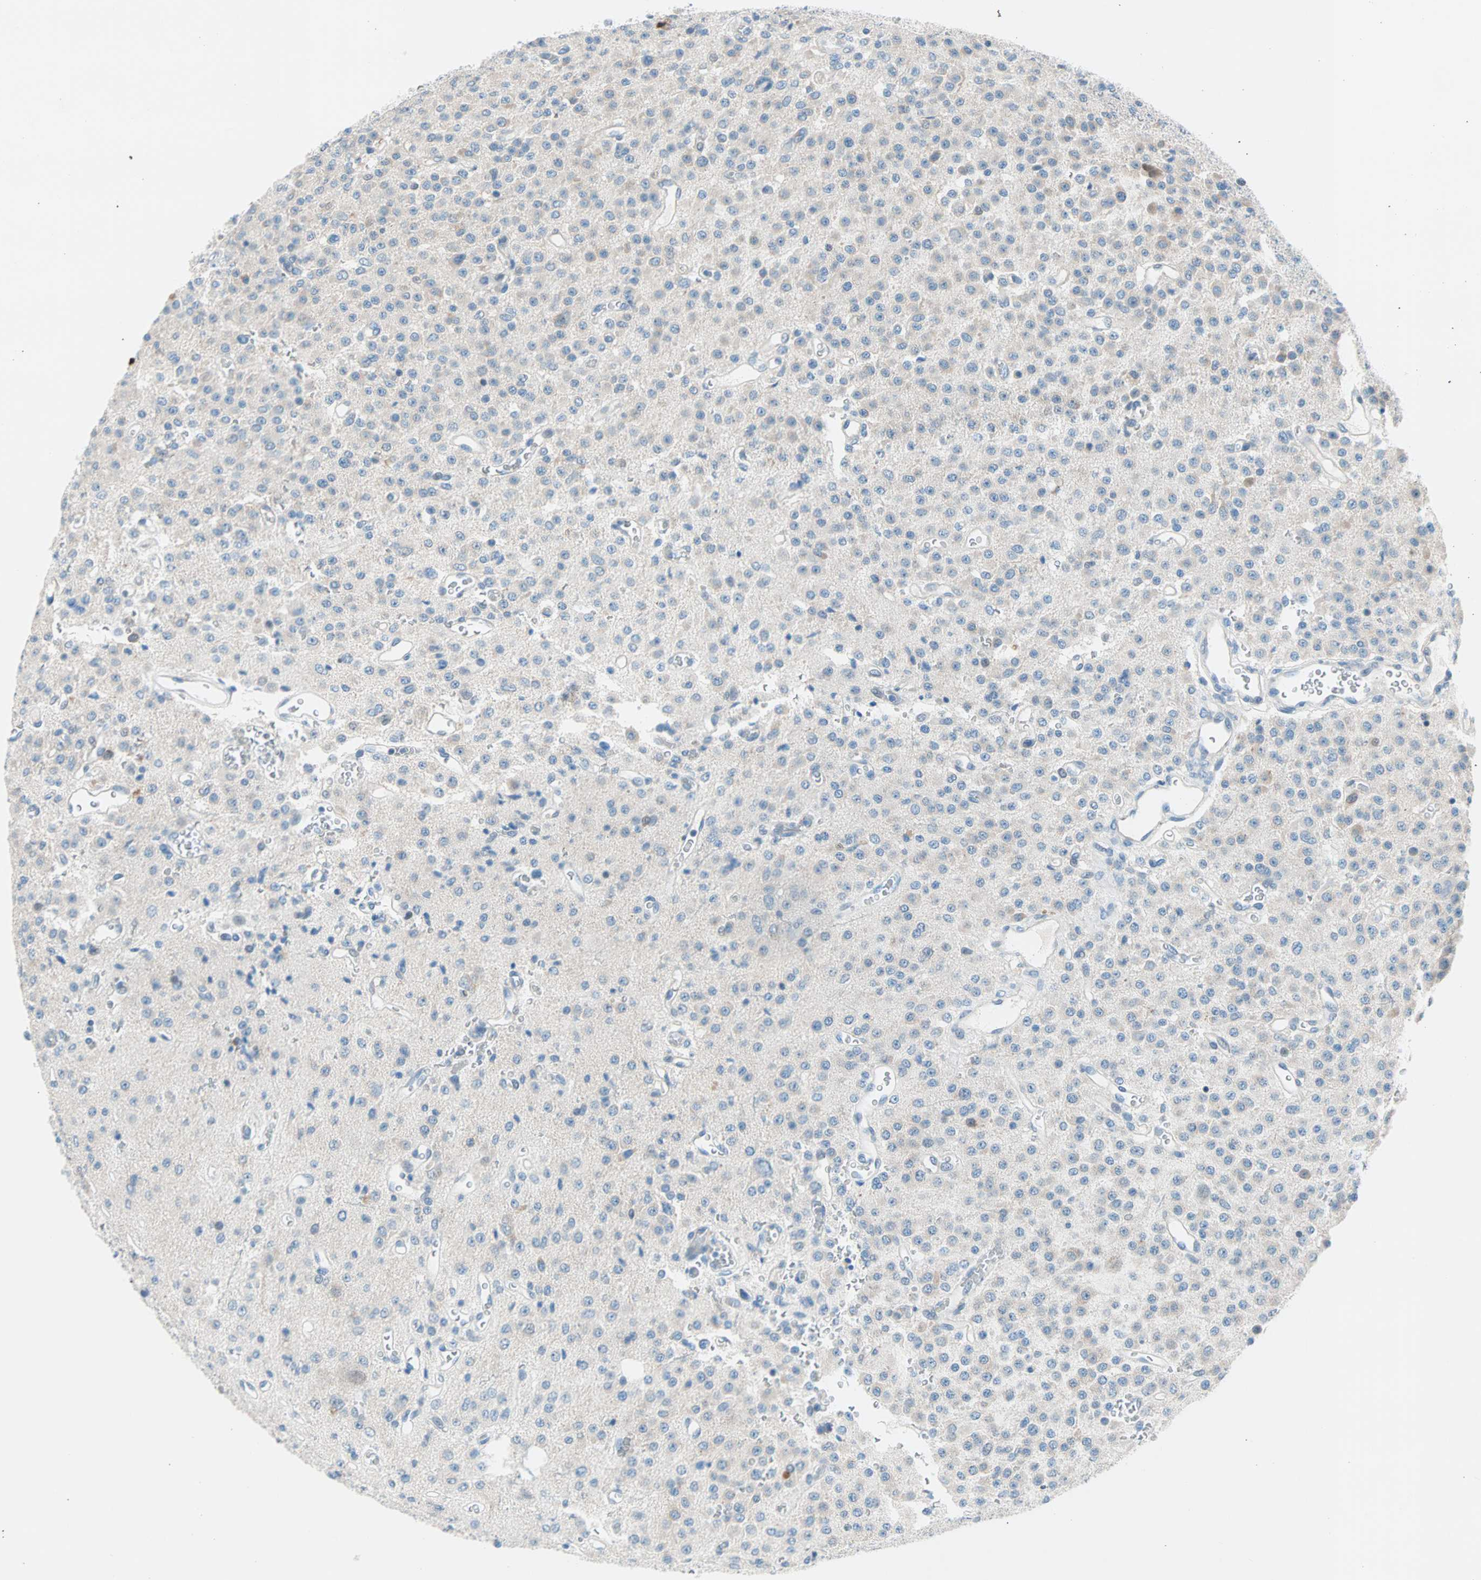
{"staining": {"intensity": "negative", "quantity": "none", "location": "none"}, "tissue": "glioma", "cell_type": "Tumor cells", "image_type": "cancer", "snomed": [{"axis": "morphology", "description": "Glioma, malignant, Low grade"}, {"axis": "topography", "description": "Brain"}], "caption": "Malignant glioma (low-grade) was stained to show a protein in brown. There is no significant staining in tumor cells.", "gene": "TMEM163", "patient": {"sex": "male", "age": 38}}